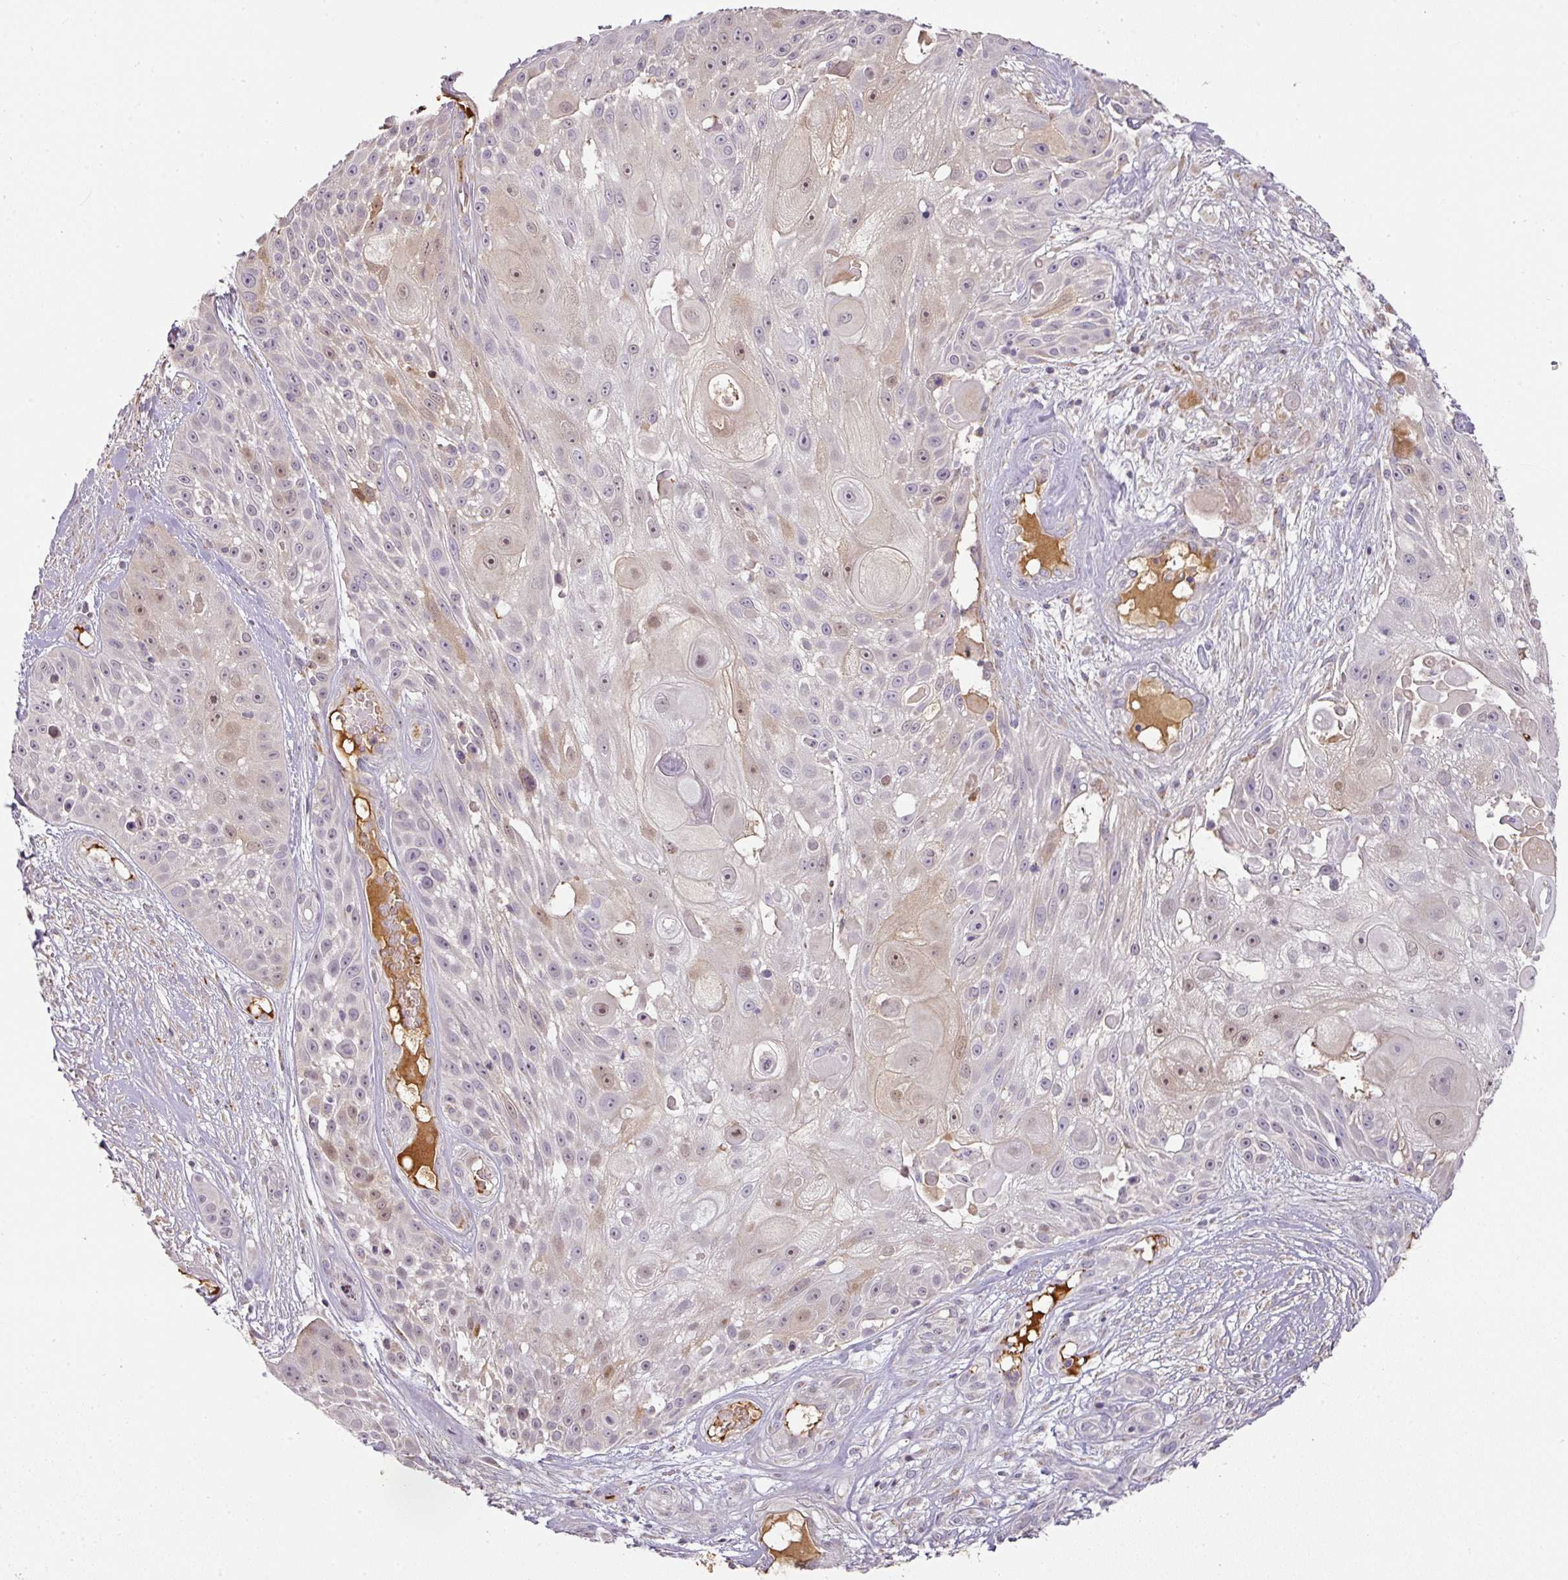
{"staining": {"intensity": "weak", "quantity": "<25%", "location": "nuclear"}, "tissue": "skin cancer", "cell_type": "Tumor cells", "image_type": "cancer", "snomed": [{"axis": "morphology", "description": "Squamous cell carcinoma, NOS"}, {"axis": "topography", "description": "Skin"}], "caption": "Immunohistochemistry micrograph of neoplastic tissue: skin squamous cell carcinoma stained with DAB displays no significant protein positivity in tumor cells.", "gene": "CCZ1", "patient": {"sex": "female", "age": 86}}